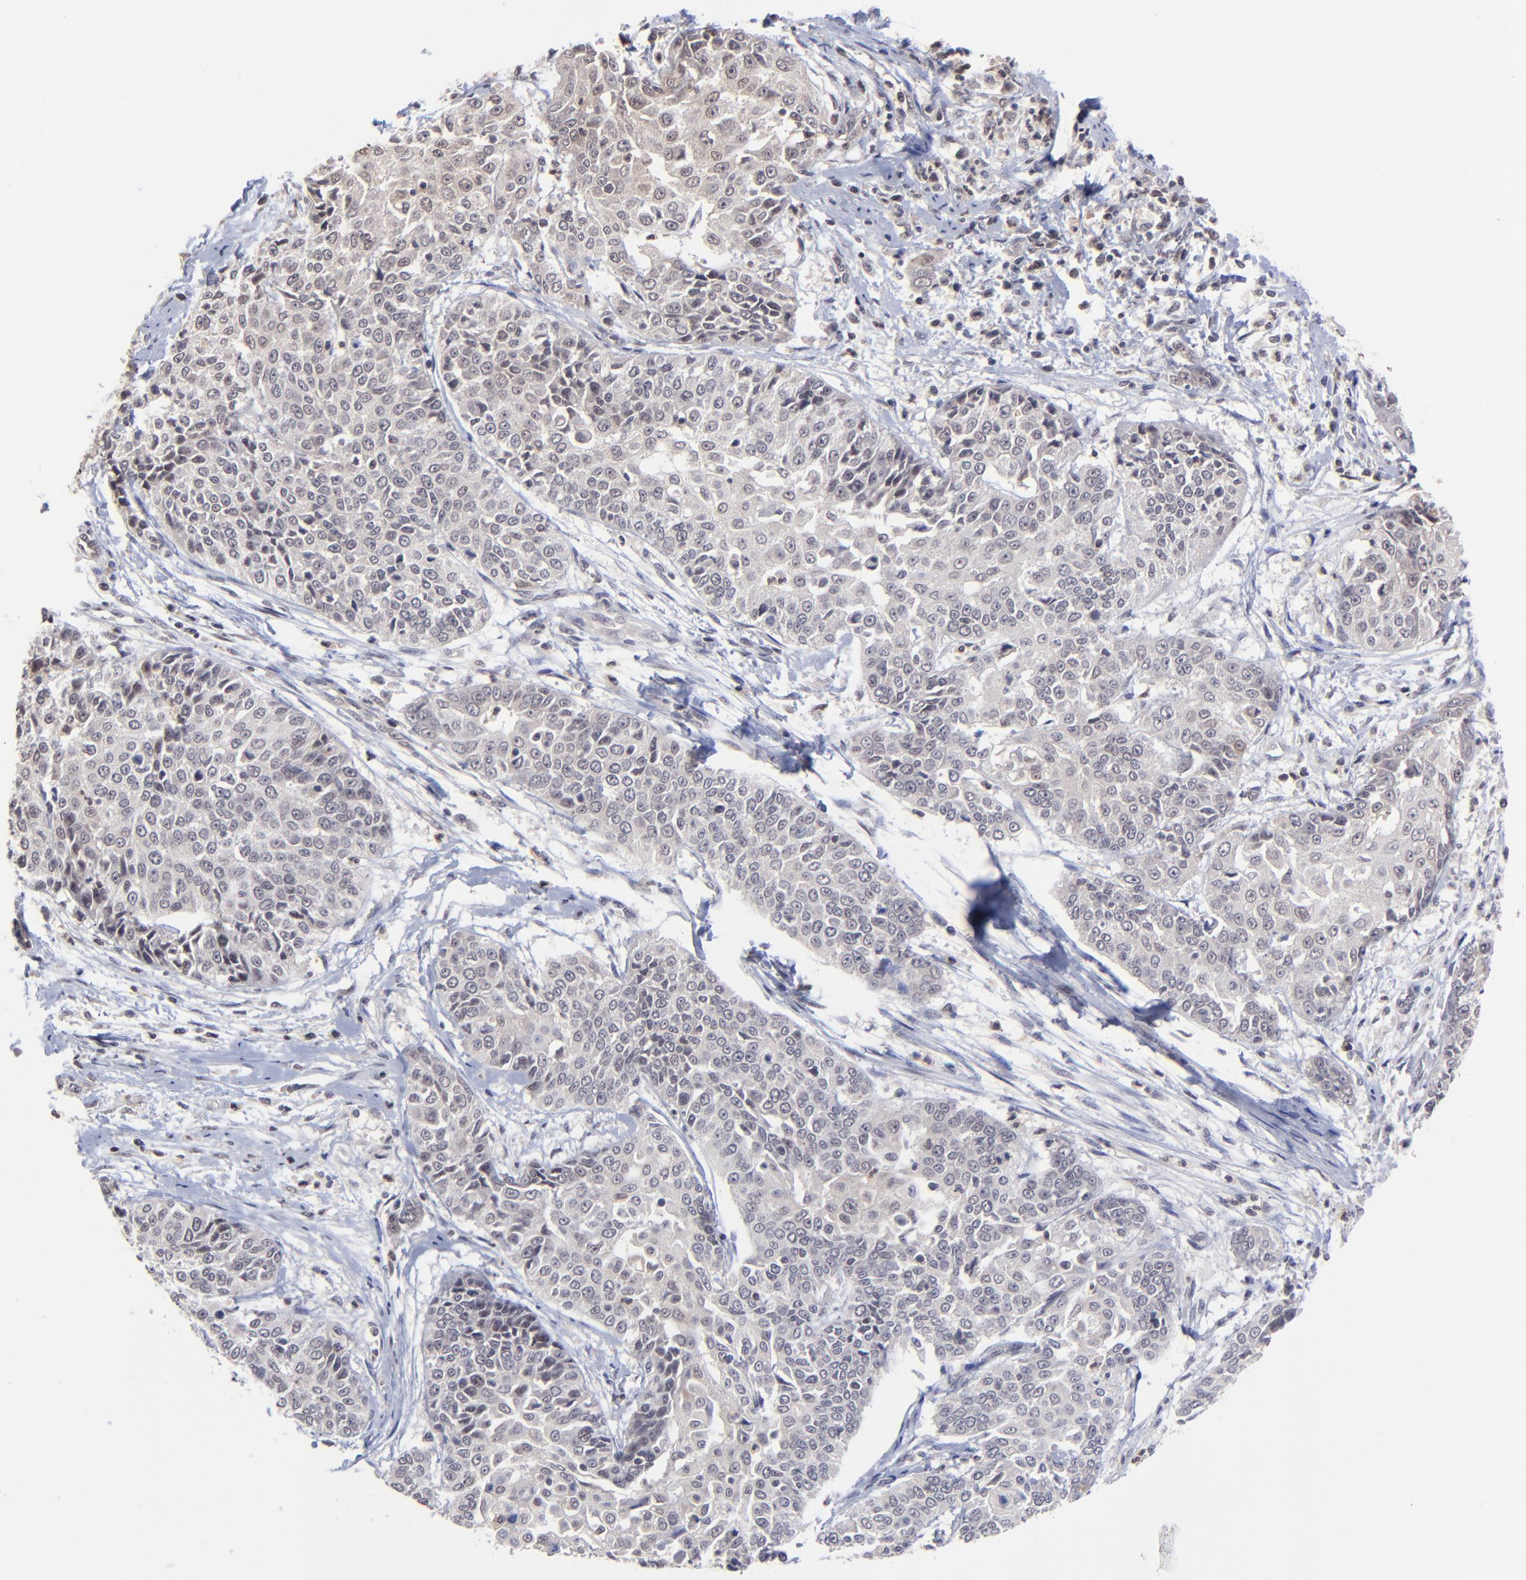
{"staining": {"intensity": "weak", "quantity": "<25%", "location": "nuclear"}, "tissue": "cervical cancer", "cell_type": "Tumor cells", "image_type": "cancer", "snomed": [{"axis": "morphology", "description": "Squamous cell carcinoma, NOS"}, {"axis": "topography", "description": "Cervix"}], "caption": "IHC of human cervical cancer displays no expression in tumor cells. (DAB IHC with hematoxylin counter stain).", "gene": "ZNF419", "patient": {"sex": "female", "age": 64}}